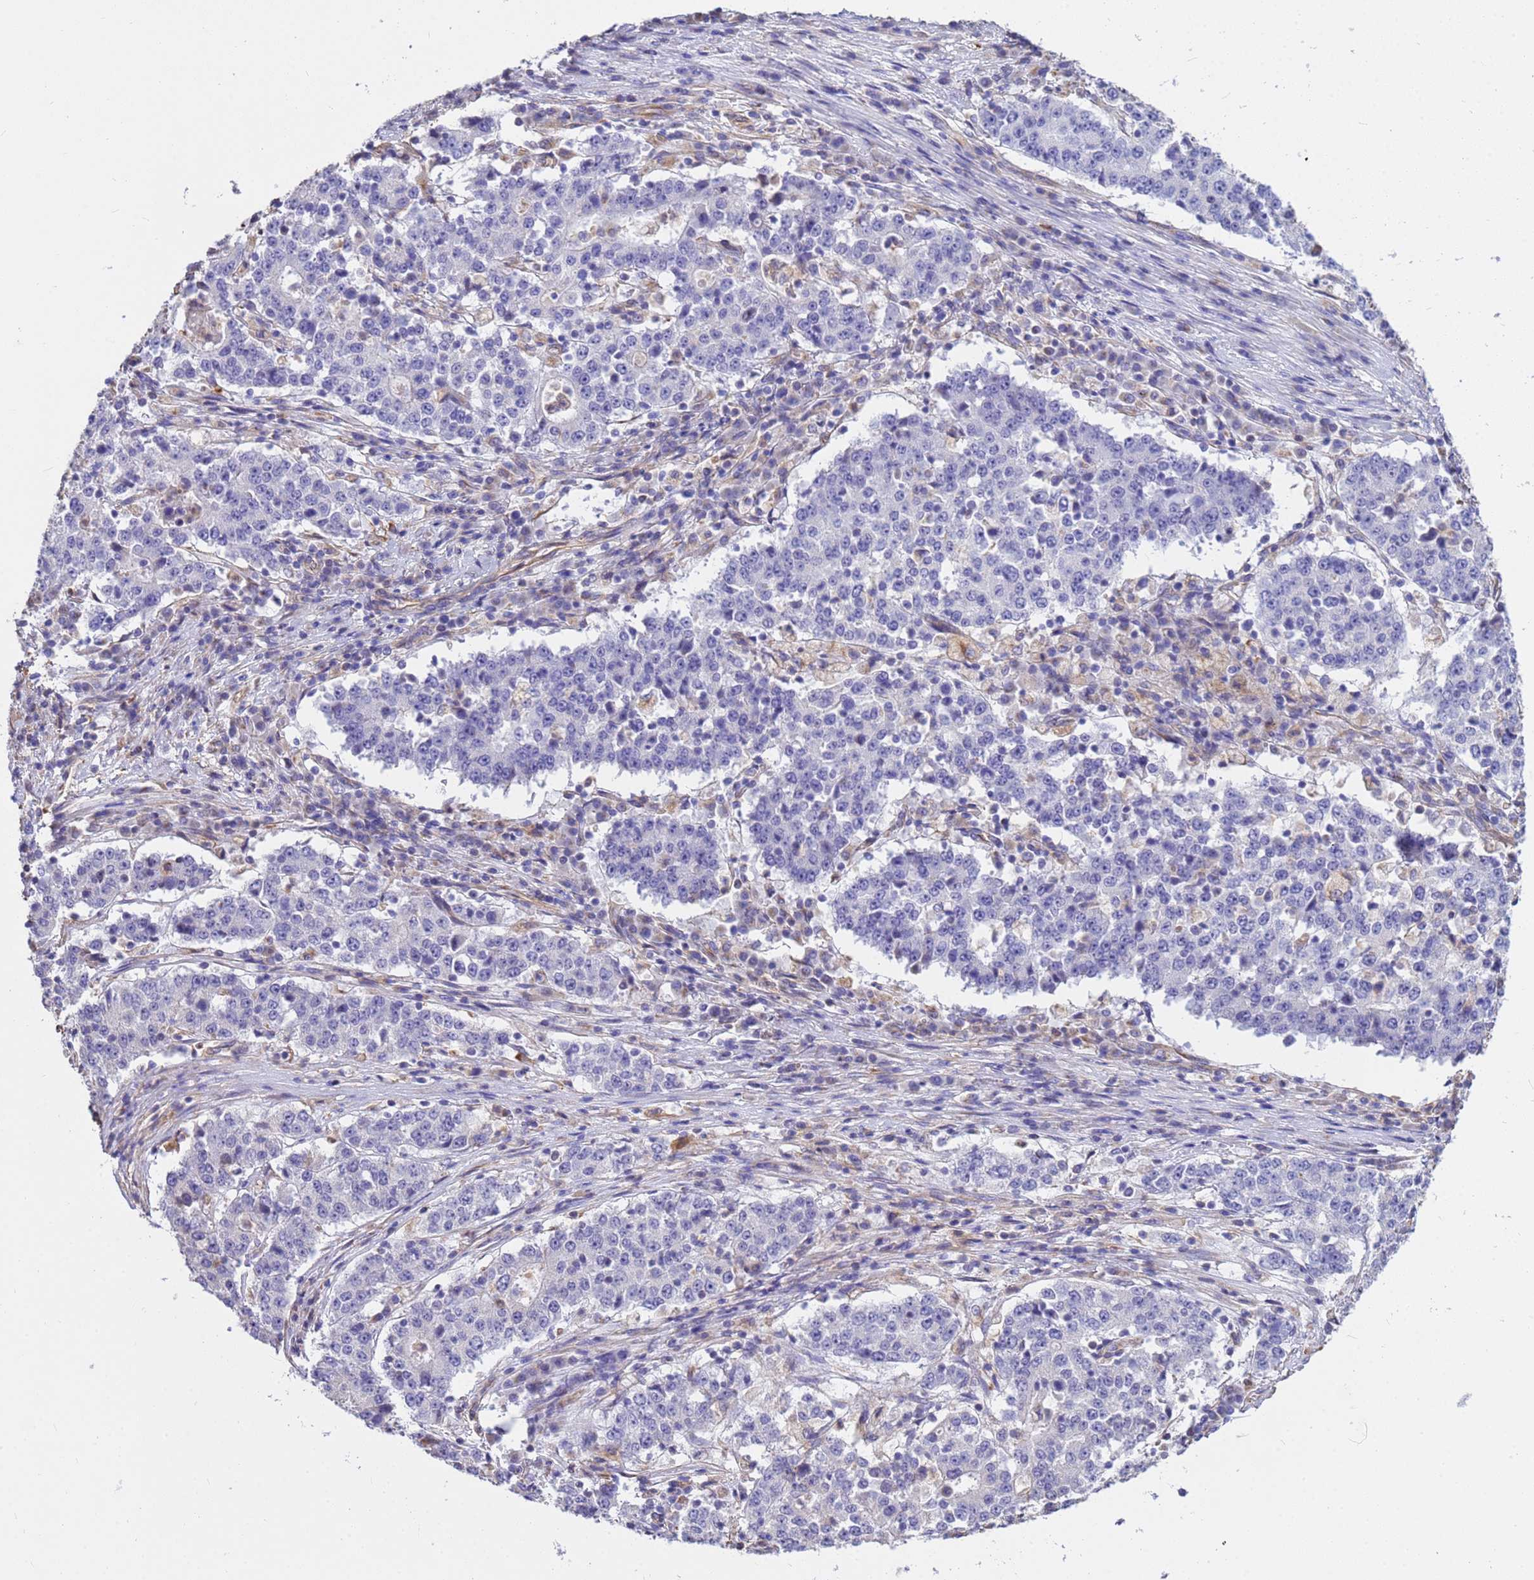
{"staining": {"intensity": "negative", "quantity": "none", "location": "none"}, "tissue": "stomach cancer", "cell_type": "Tumor cells", "image_type": "cancer", "snomed": [{"axis": "morphology", "description": "Adenocarcinoma, NOS"}, {"axis": "topography", "description": "Stomach"}], "caption": "Tumor cells show no significant protein staining in stomach cancer.", "gene": "TCEAL3", "patient": {"sex": "male", "age": 59}}